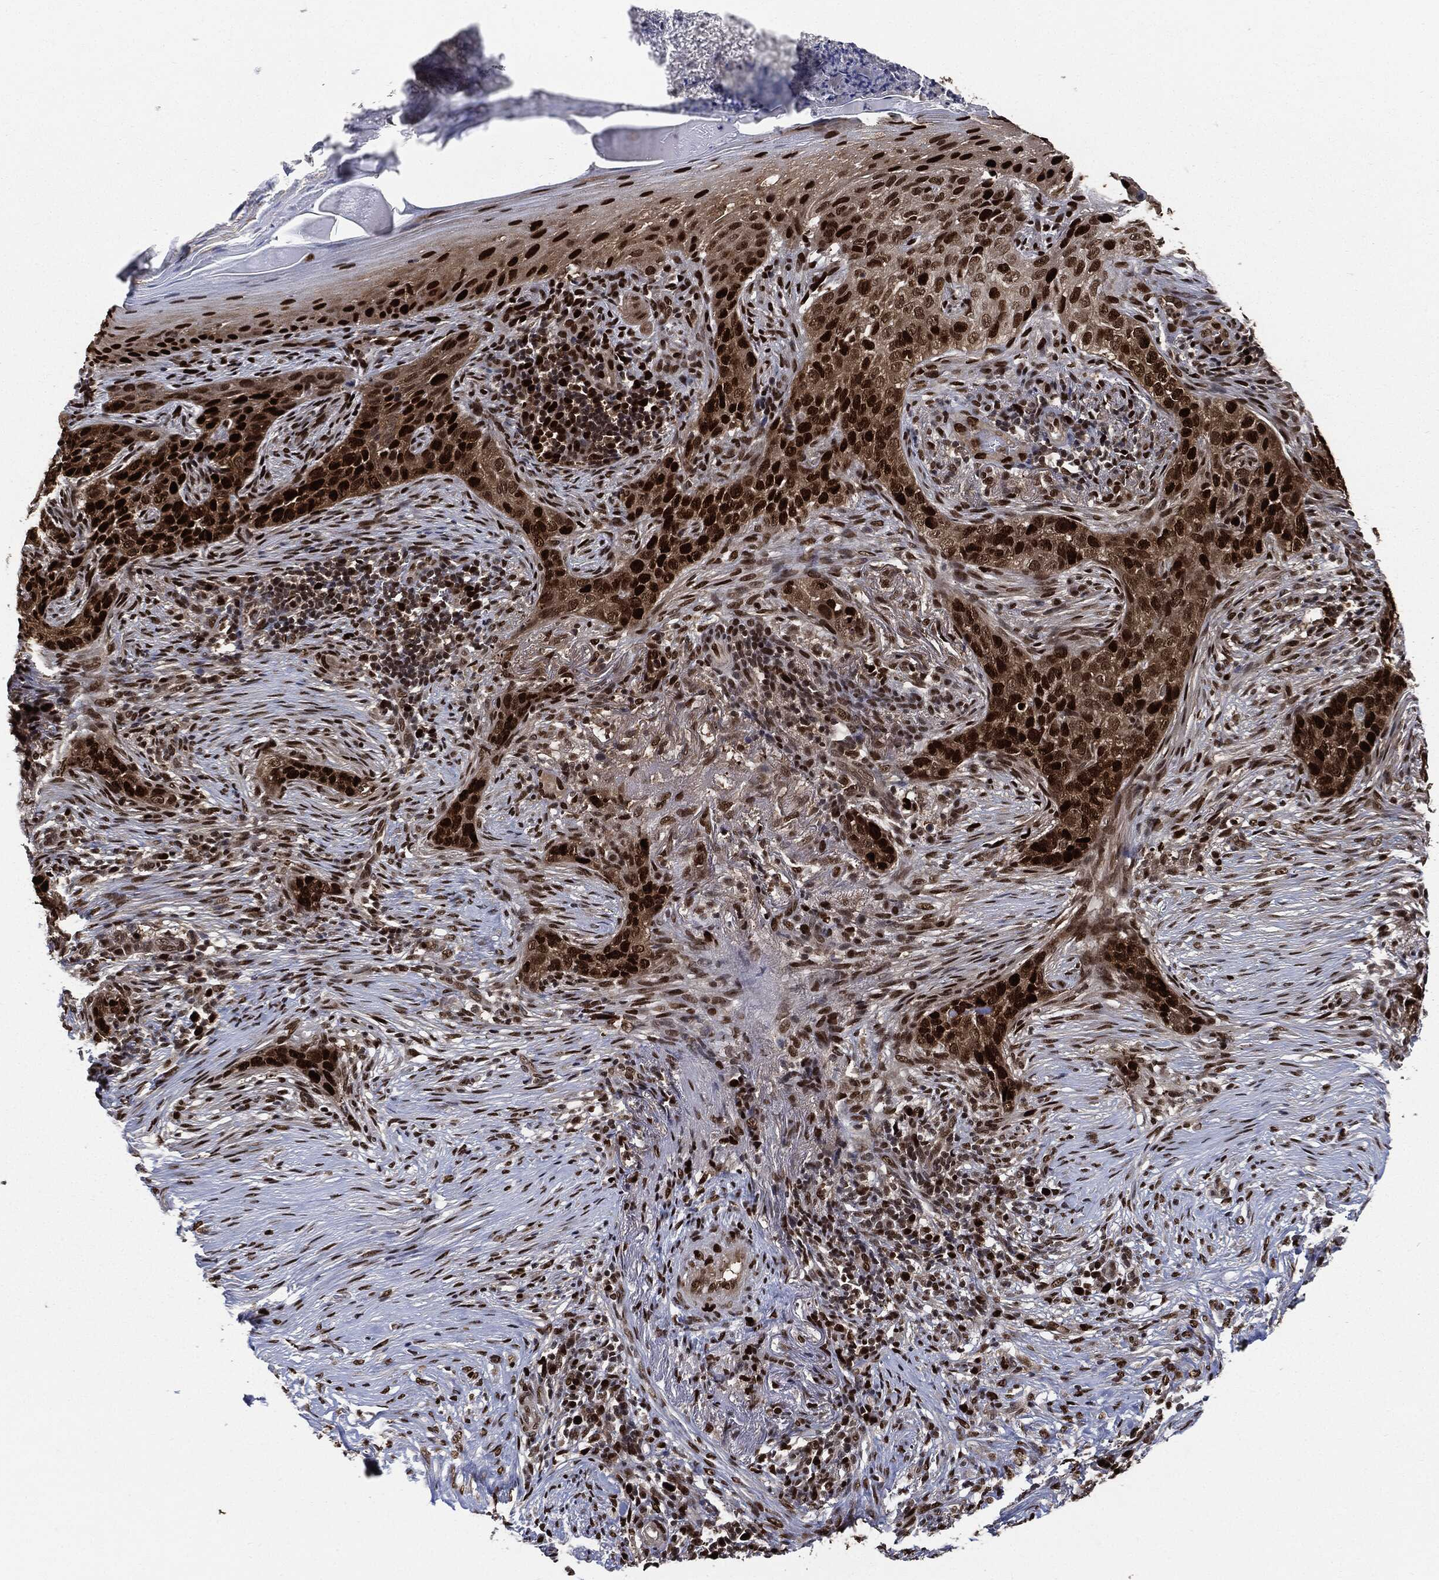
{"staining": {"intensity": "strong", "quantity": ">75%", "location": "nuclear"}, "tissue": "skin cancer", "cell_type": "Tumor cells", "image_type": "cancer", "snomed": [{"axis": "morphology", "description": "Squamous cell carcinoma, NOS"}, {"axis": "topography", "description": "Skin"}], "caption": "Tumor cells reveal high levels of strong nuclear expression in approximately >75% of cells in skin cancer (squamous cell carcinoma).", "gene": "PCNA", "patient": {"sex": "male", "age": 88}}